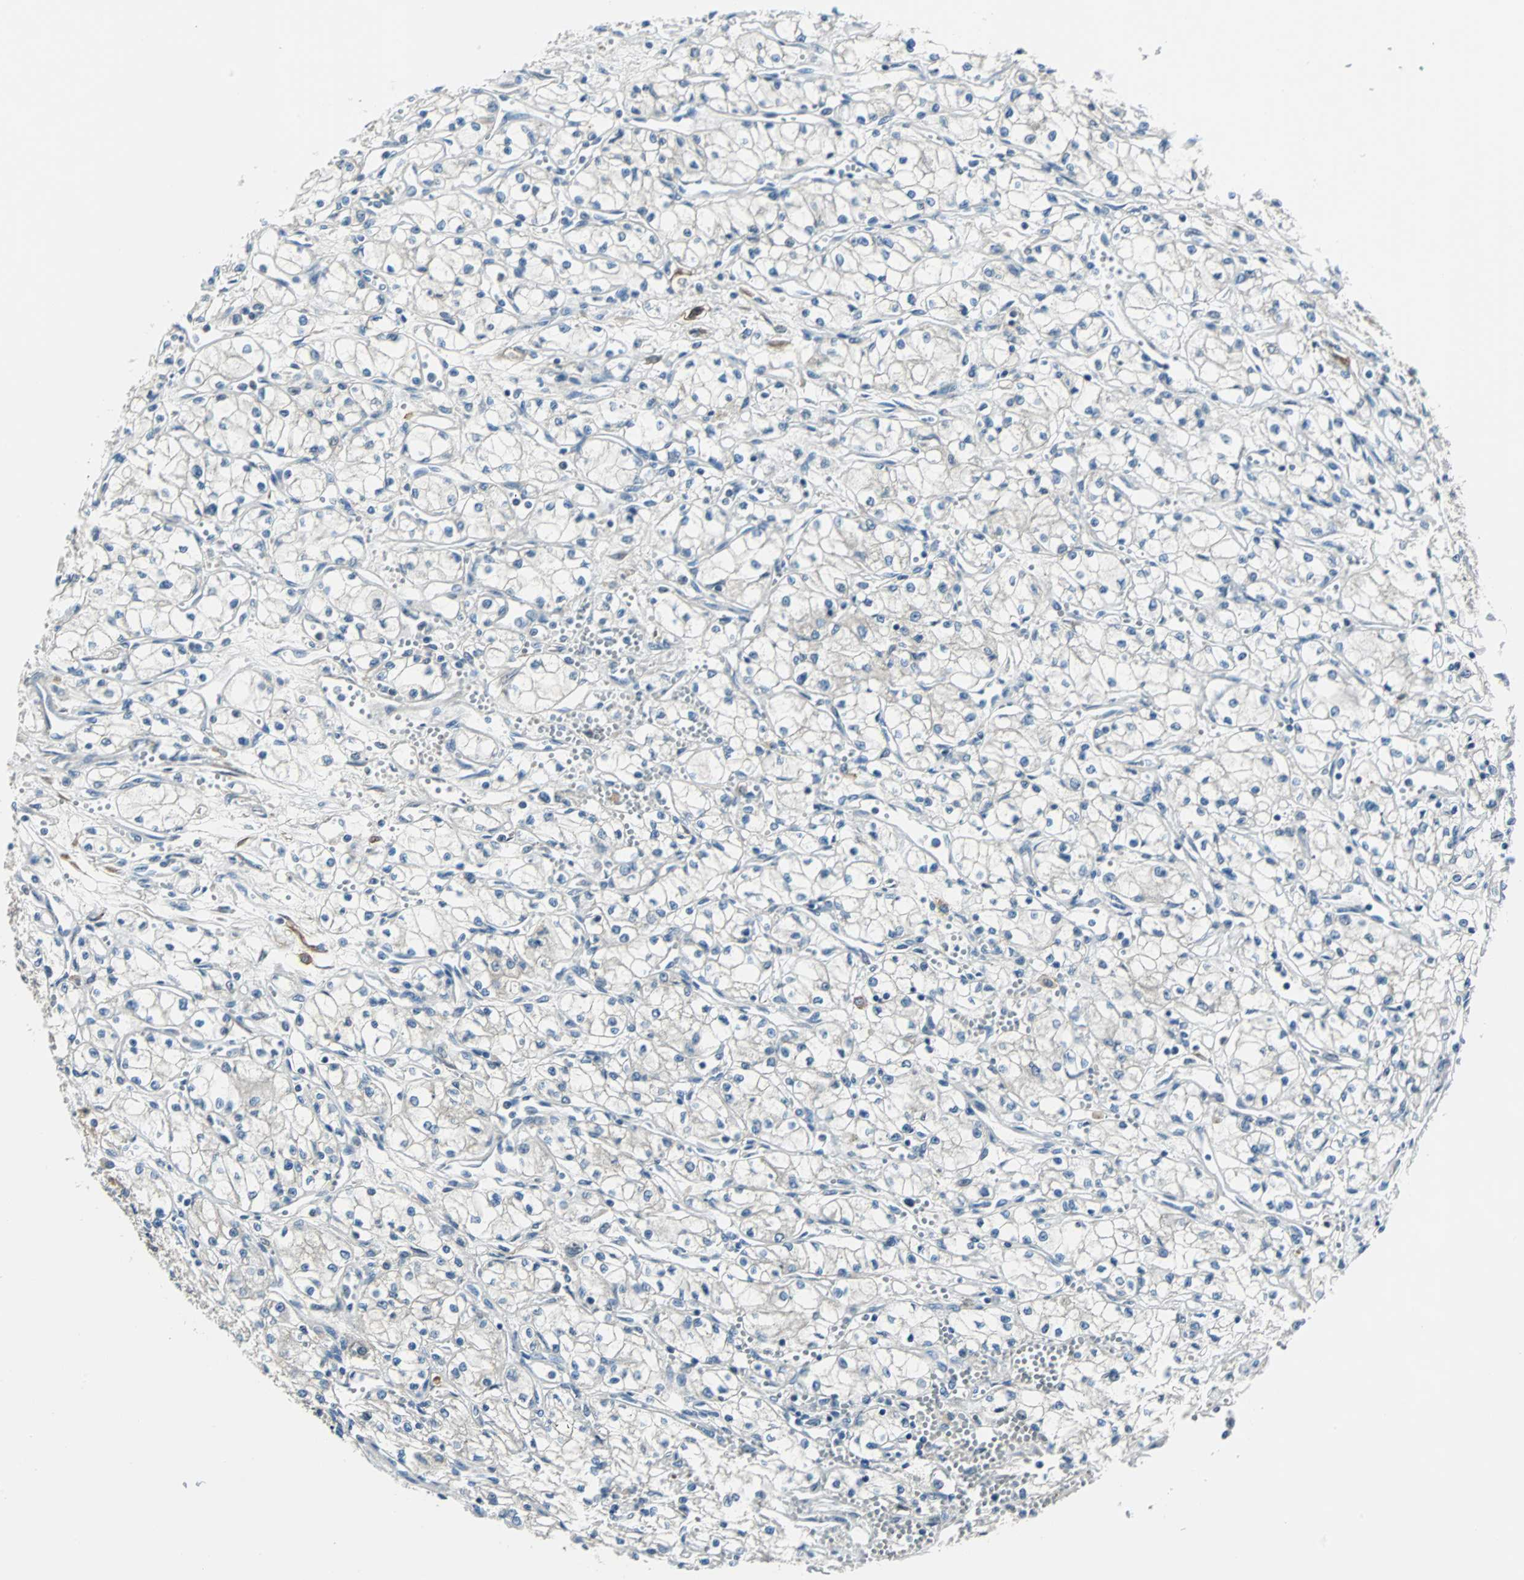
{"staining": {"intensity": "negative", "quantity": "none", "location": "none"}, "tissue": "renal cancer", "cell_type": "Tumor cells", "image_type": "cancer", "snomed": [{"axis": "morphology", "description": "Normal tissue, NOS"}, {"axis": "morphology", "description": "Adenocarcinoma, NOS"}, {"axis": "topography", "description": "Kidney"}], "caption": "Immunohistochemical staining of renal cancer displays no significant positivity in tumor cells.", "gene": "FHL2", "patient": {"sex": "male", "age": 59}}